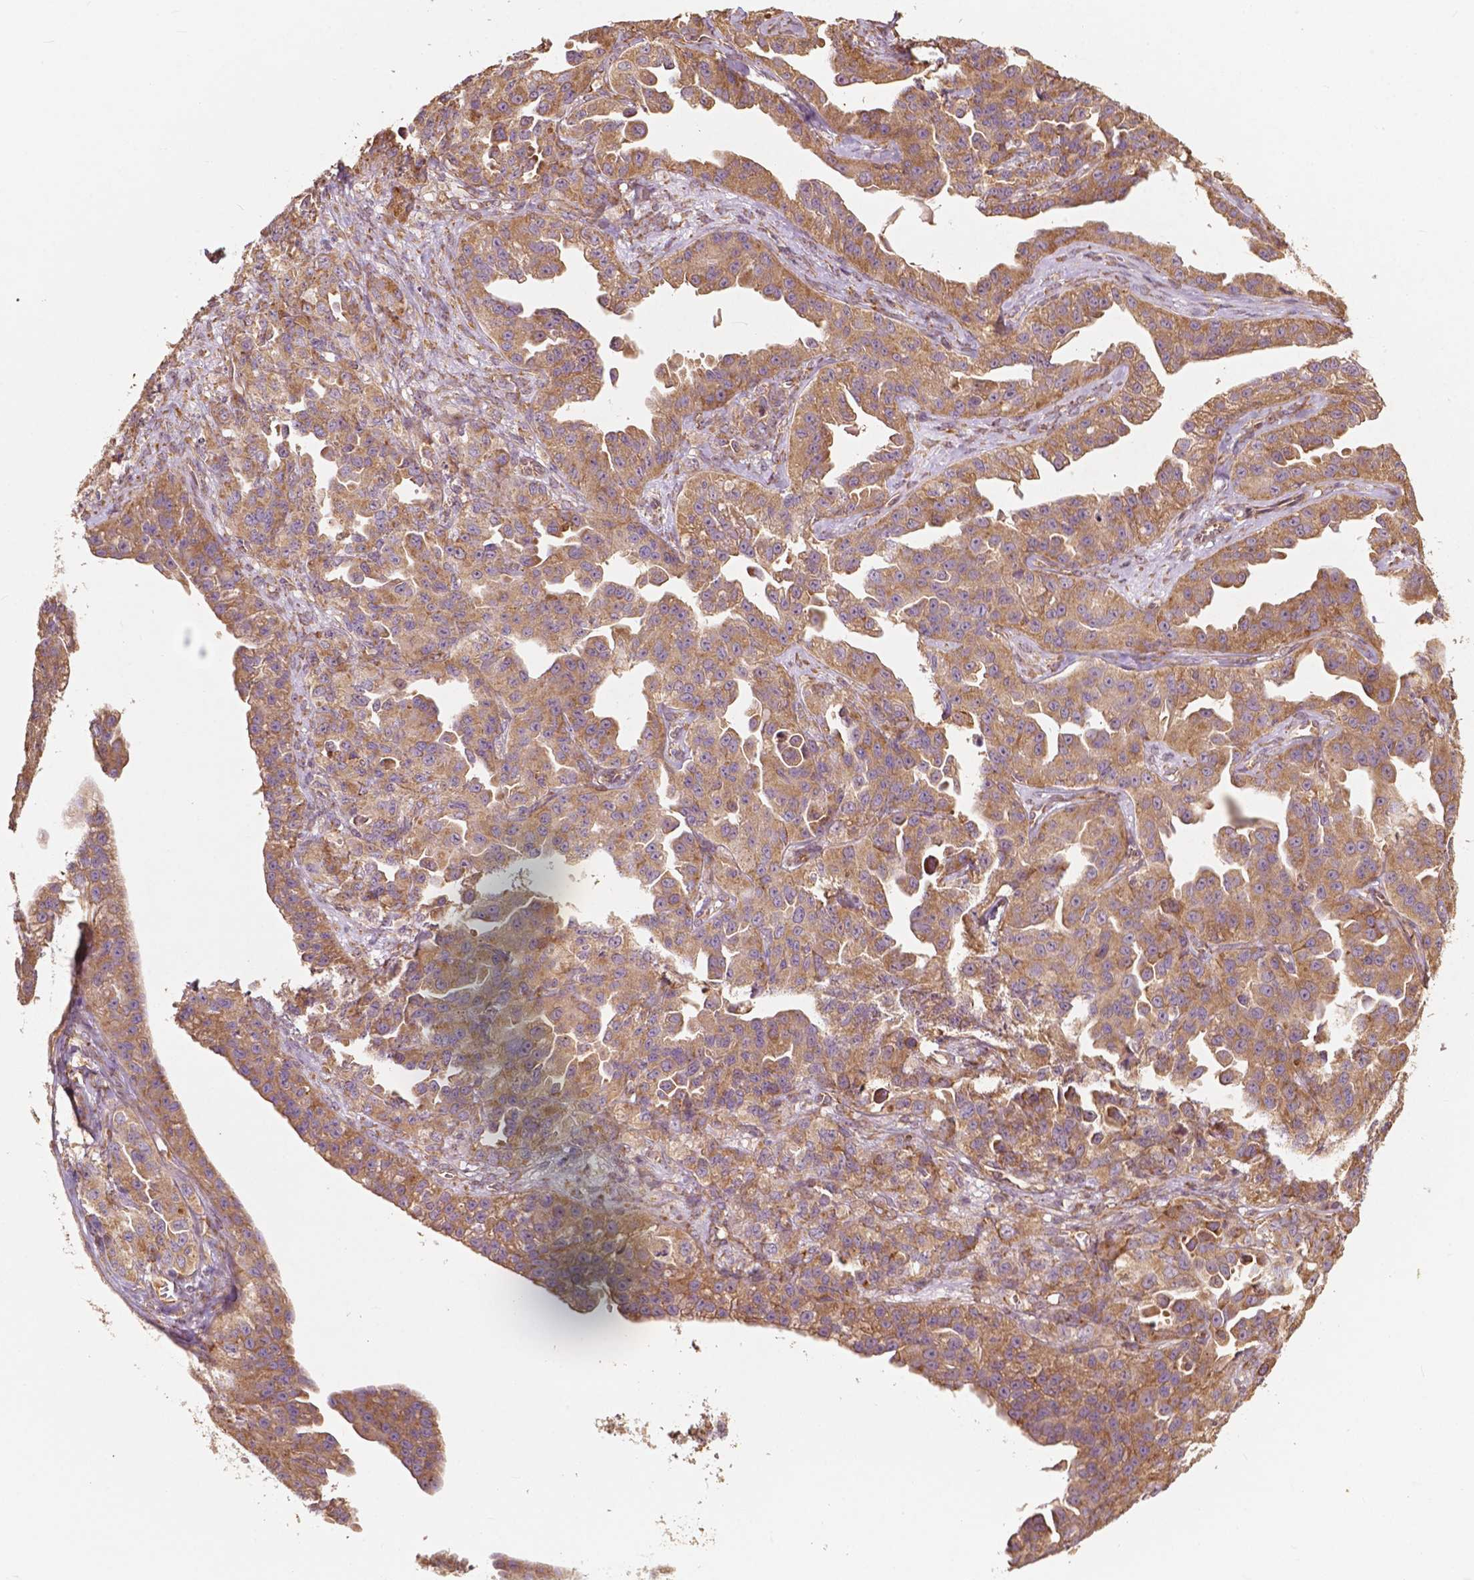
{"staining": {"intensity": "moderate", "quantity": ">75%", "location": "cytoplasmic/membranous"}, "tissue": "ovarian cancer", "cell_type": "Tumor cells", "image_type": "cancer", "snomed": [{"axis": "morphology", "description": "Cystadenocarcinoma, serous, NOS"}, {"axis": "topography", "description": "Ovary"}], "caption": "An immunohistochemistry (IHC) photomicrograph of tumor tissue is shown. Protein staining in brown labels moderate cytoplasmic/membranous positivity in ovarian cancer (serous cystadenocarcinoma) within tumor cells. (IHC, brightfield microscopy, high magnification).", "gene": "G3BP1", "patient": {"sex": "female", "age": 75}}